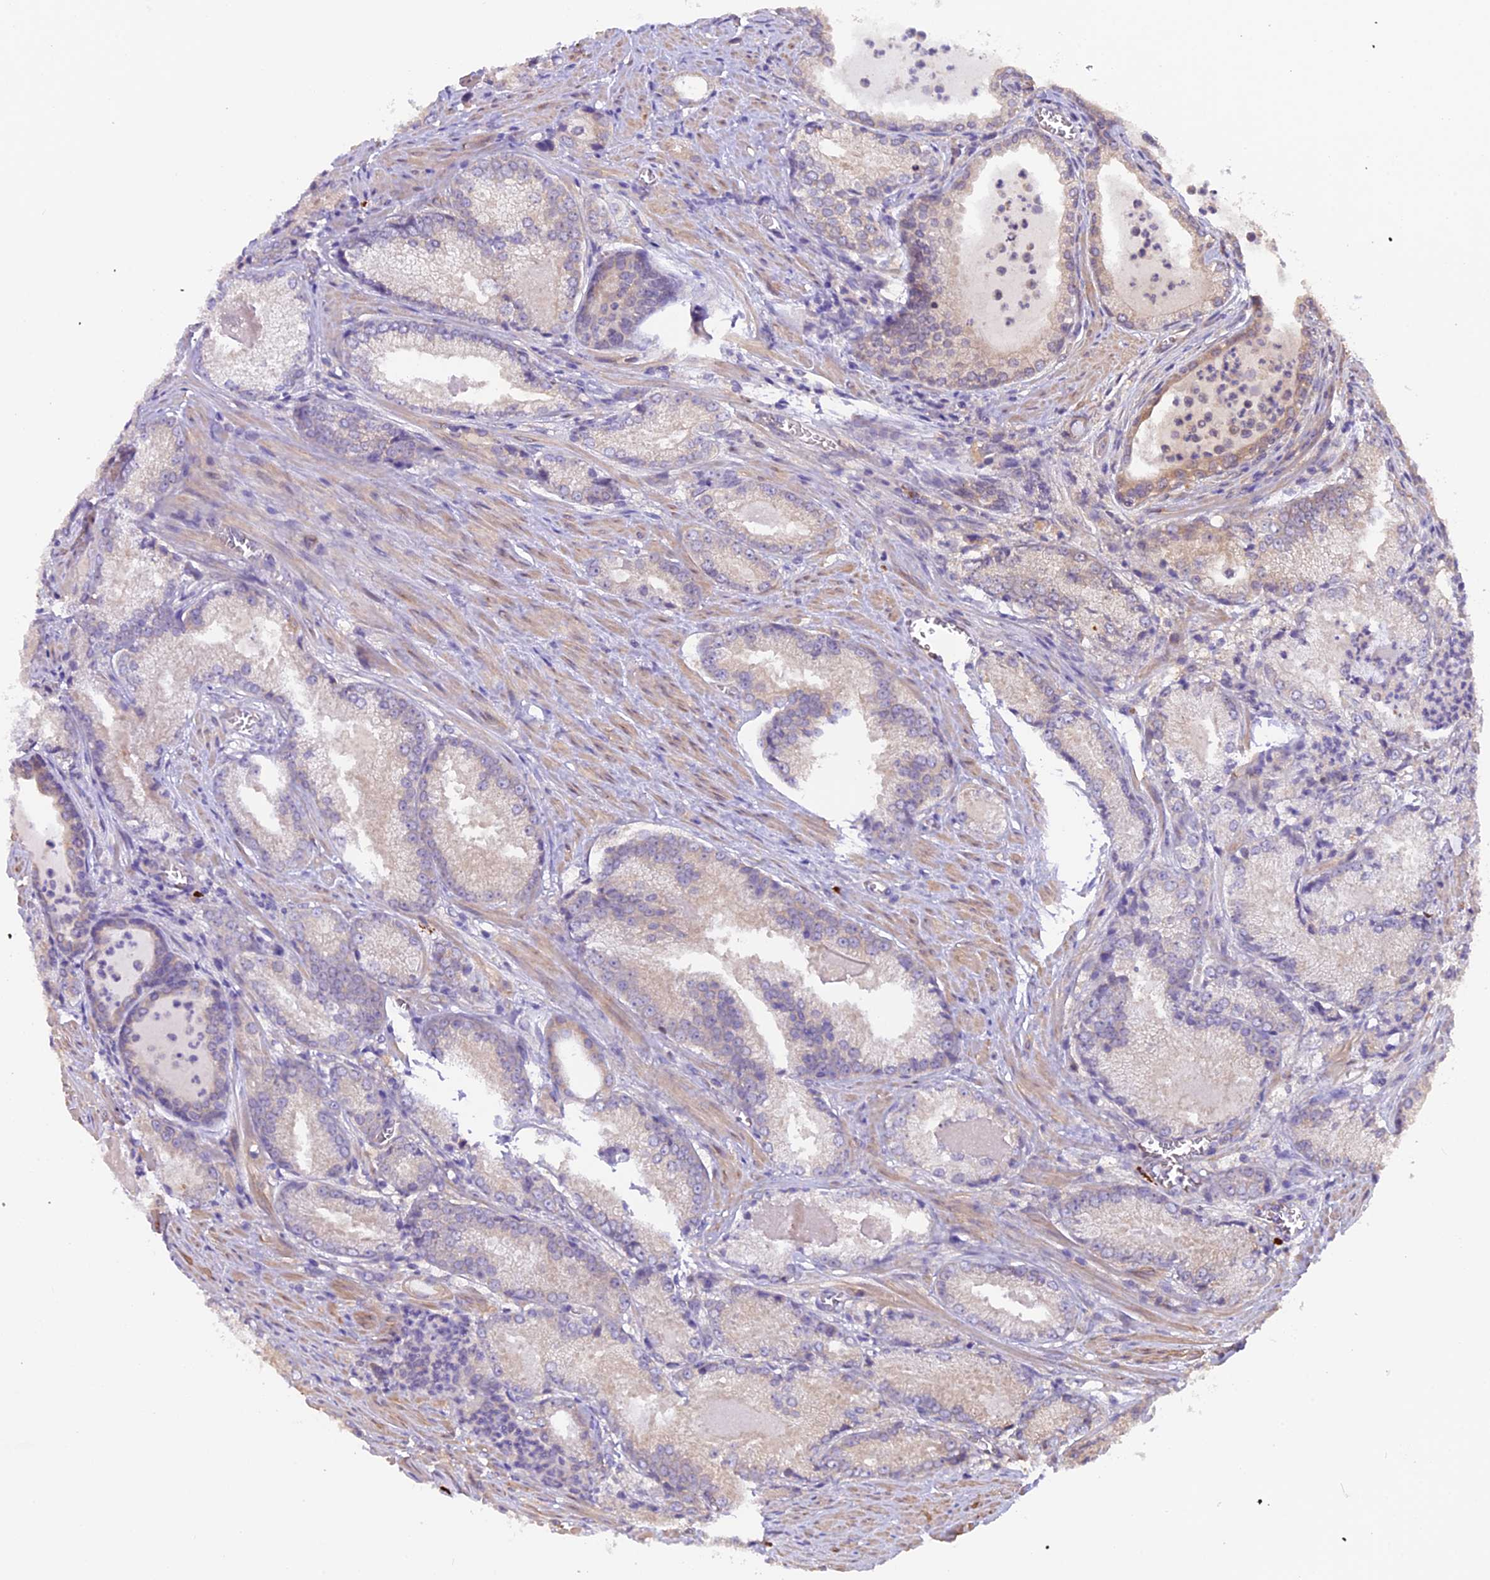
{"staining": {"intensity": "negative", "quantity": "none", "location": "none"}, "tissue": "prostate cancer", "cell_type": "Tumor cells", "image_type": "cancer", "snomed": [{"axis": "morphology", "description": "Adenocarcinoma, Low grade"}, {"axis": "topography", "description": "Prostate"}], "caption": "Prostate adenocarcinoma (low-grade) stained for a protein using IHC exhibits no positivity tumor cells.", "gene": "CCDC9B", "patient": {"sex": "male", "age": 54}}